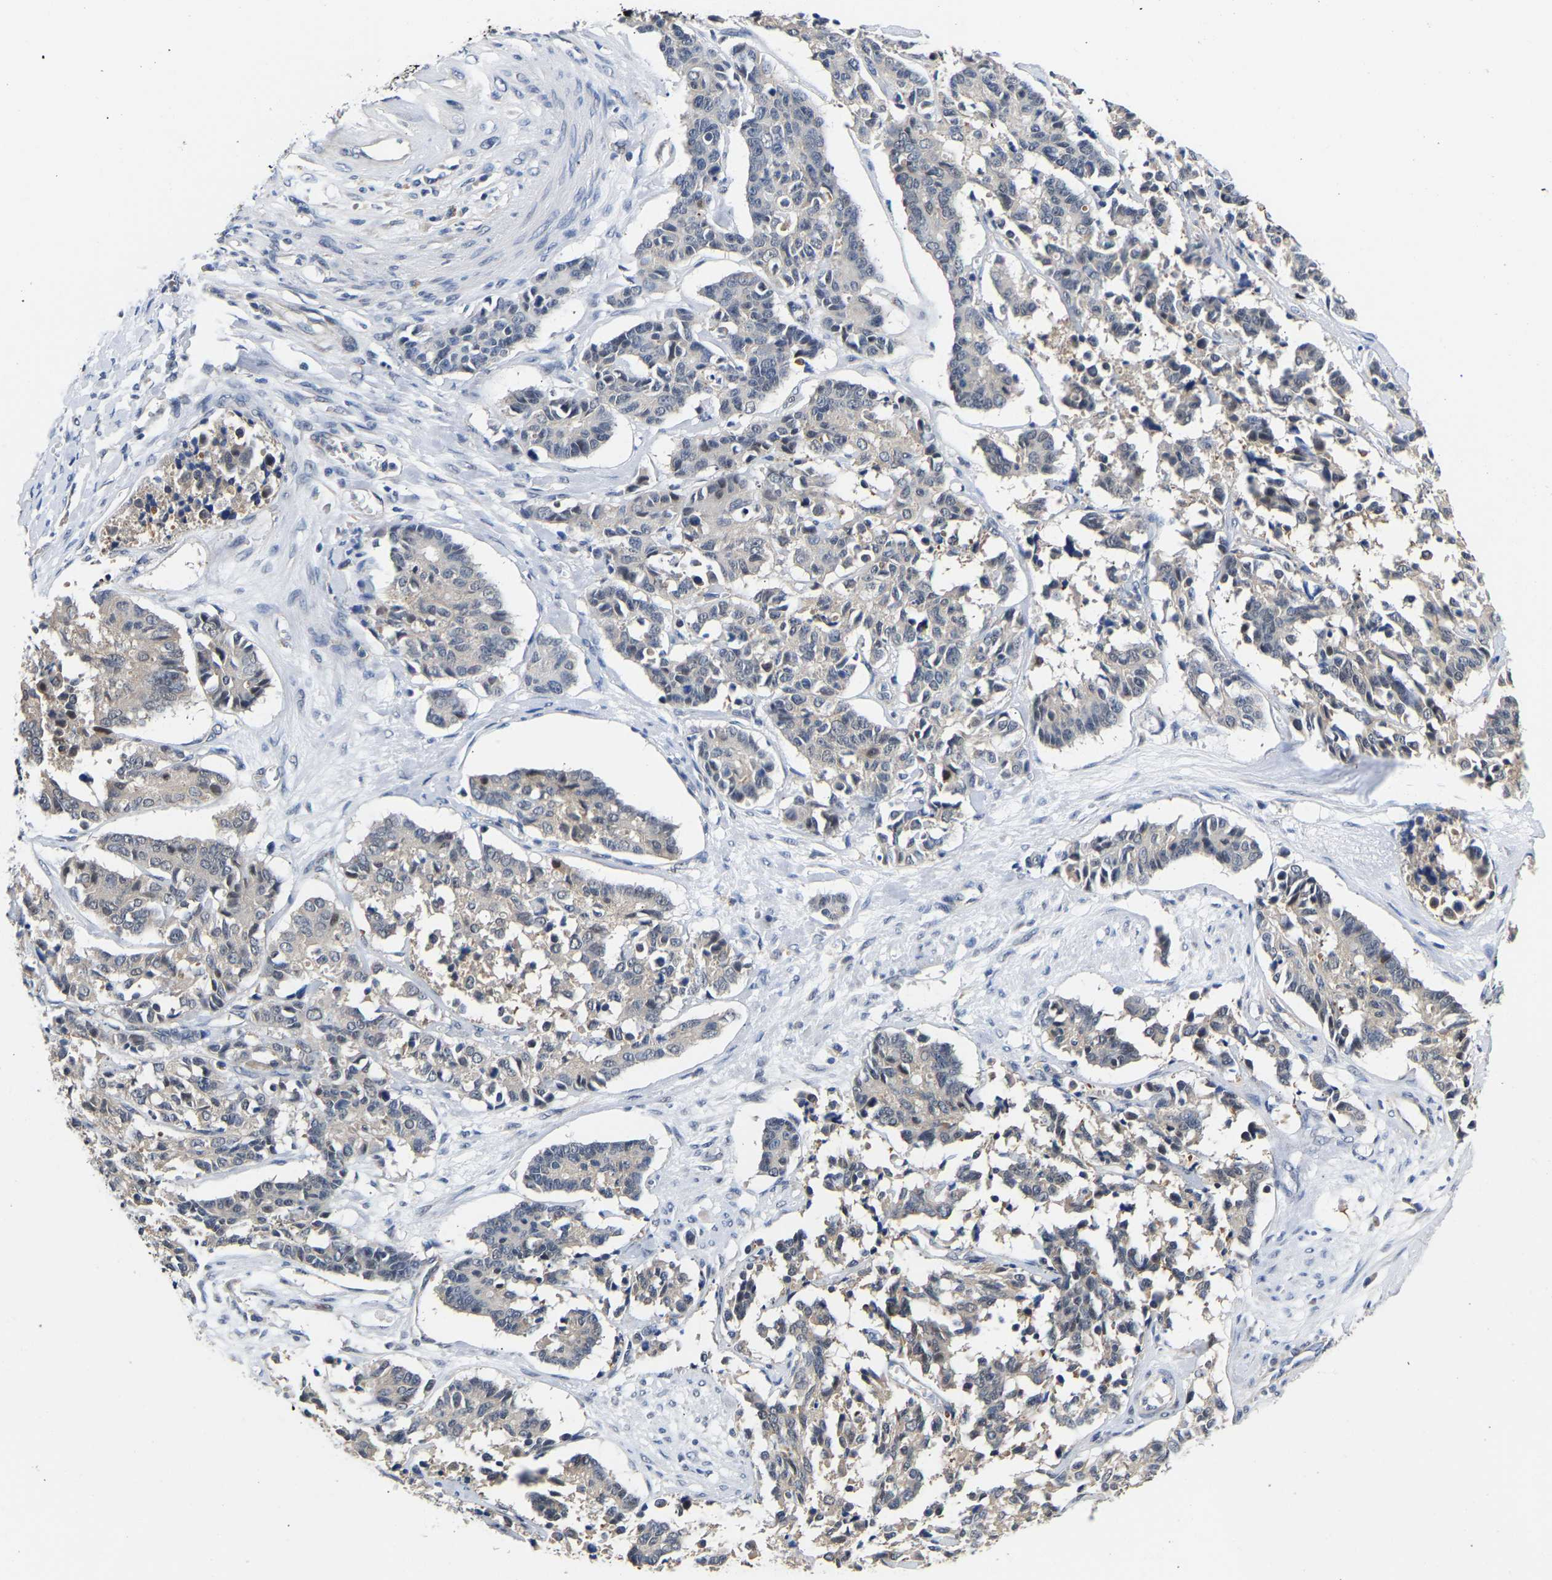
{"staining": {"intensity": "negative", "quantity": "none", "location": "none"}, "tissue": "cervical cancer", "cell_type": "Tumor cells", "image_type": "cancer", "snomed": [{"axis": "morphology", "description": "Squamous cell carcinoma, NOS"}, {"axis": "topography", "description": "Cervix"}], "caption": "Photomicrograph shows no significant protein positivity in tumor cells of squamous cell carcinoma (cervical).", "gene": "METTL16", "patient": {"sex": "female", "age": 35}}